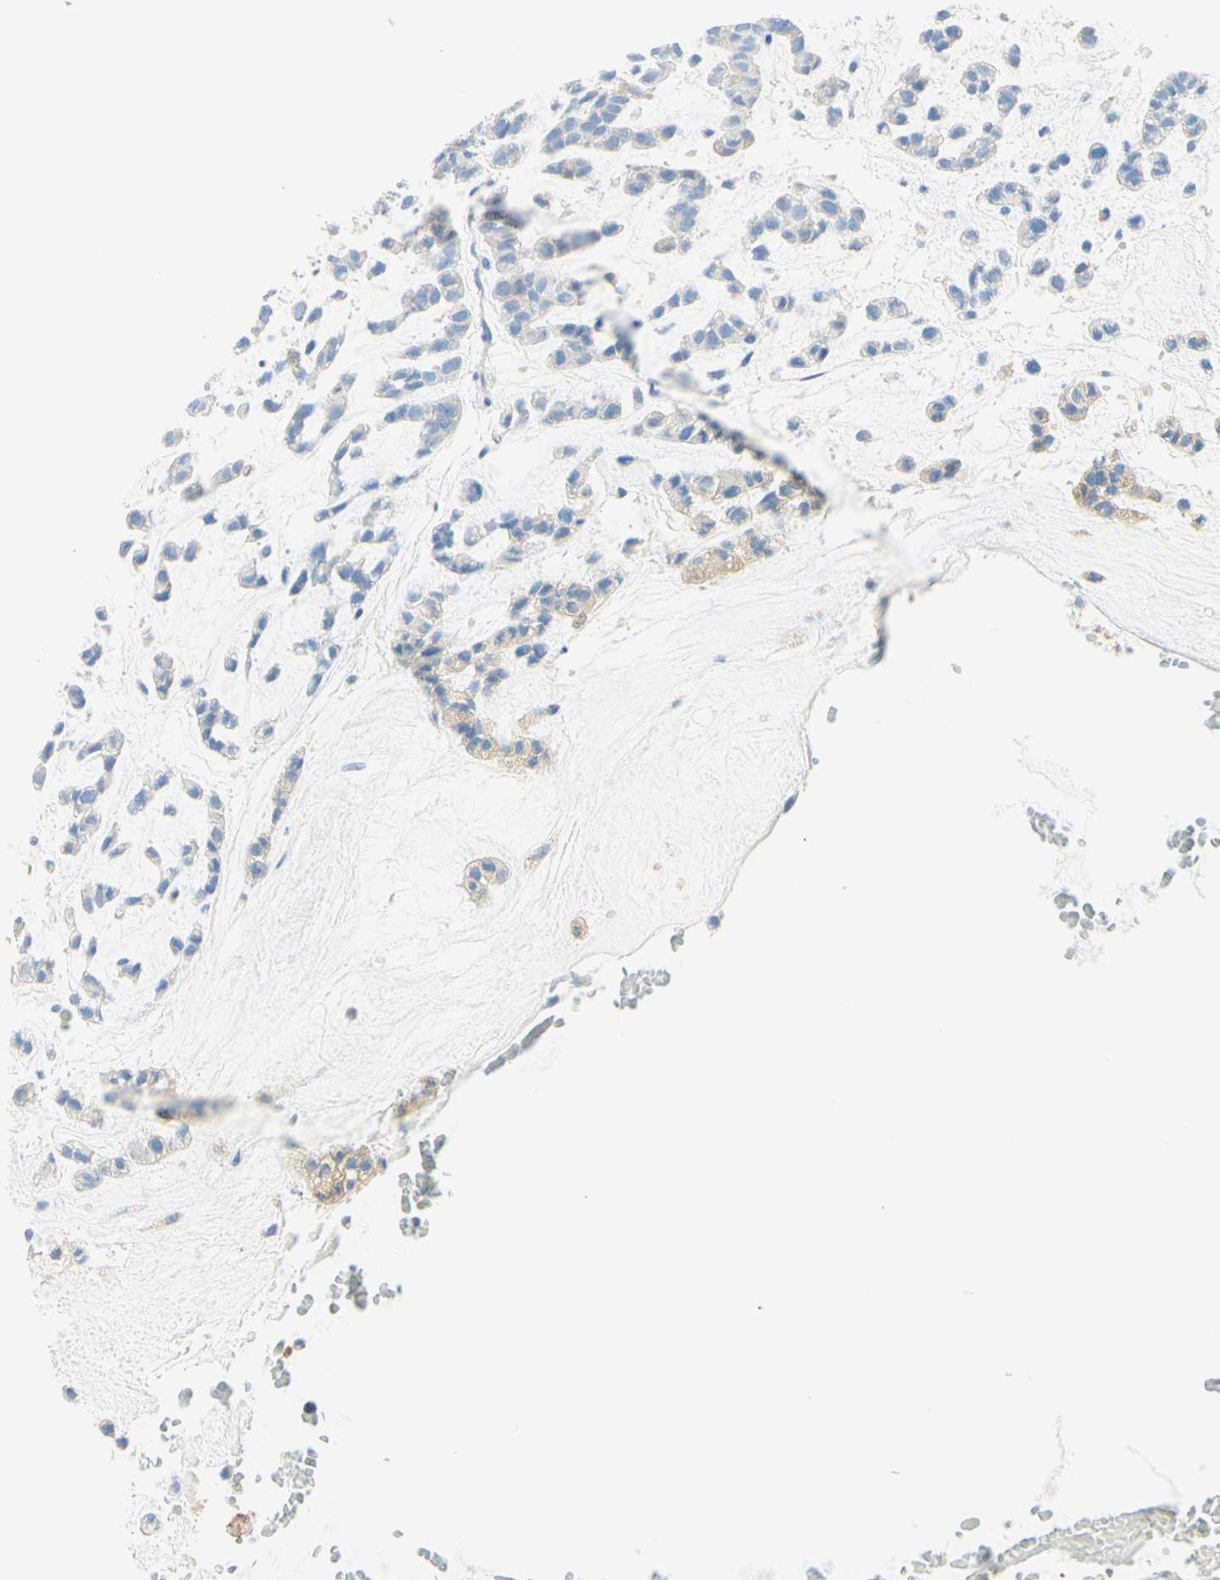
{"staining": {"intensity": "negative", "quantity": "none", "location": "none"}, "tissue": "head and neck cancer", "cell_type": "Tumor cells", "image_type": "cancer", "snomed": [{"axis": "morphology", "description": "Adenocarcinoma, NOS"}, {"axis": "morphology", "description": "Adenoma, NOS"}, {"axis": "topography", "description": "Head-Neck"}], "caption": "Tumor cells show no significant staining in head and neck adenocarcinoma.", "gene": "LAT", "patient": {"sex": "female", "age": 55}}